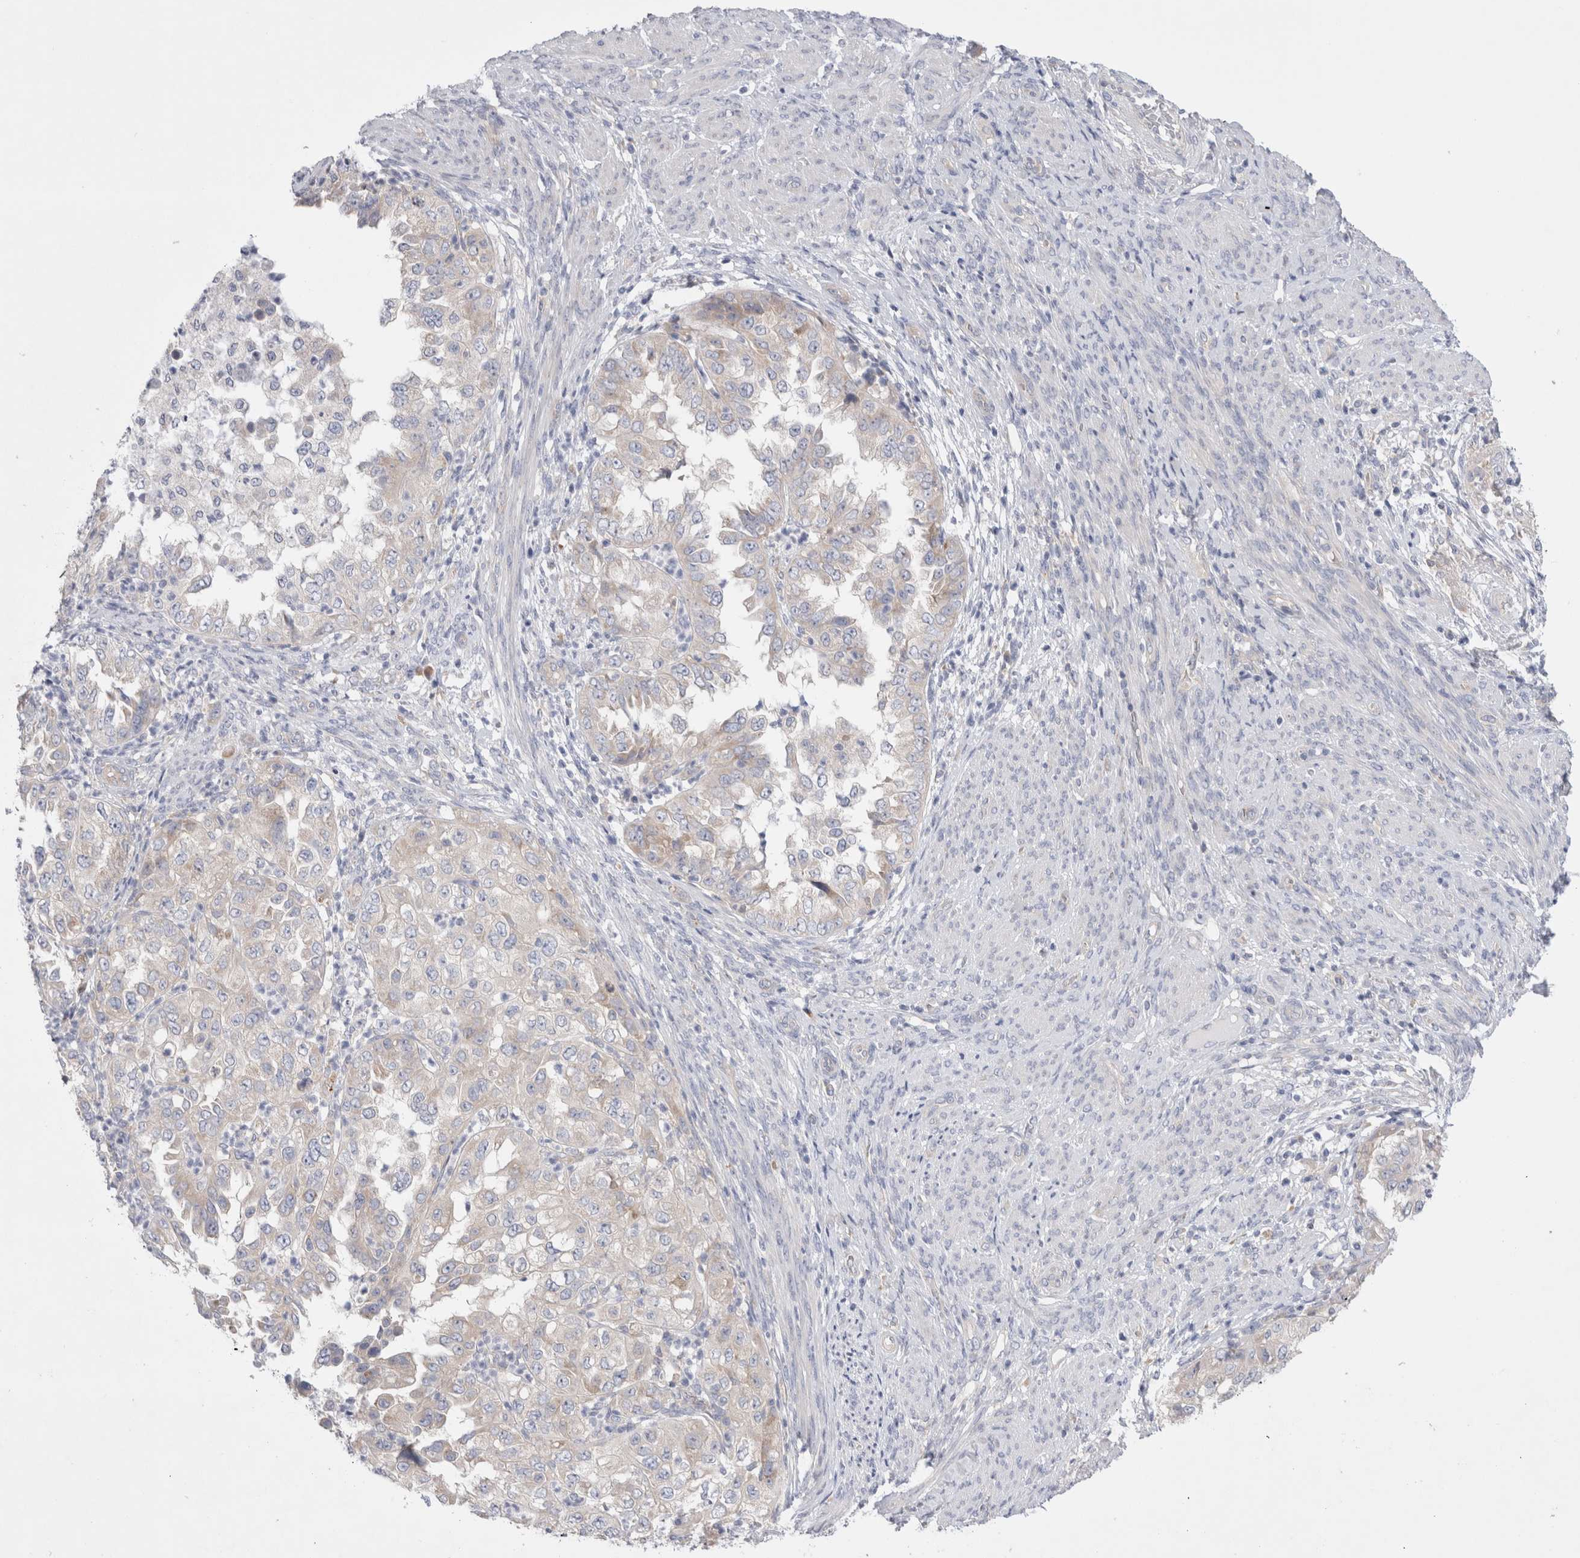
{"staining": {"intensity": "weak", "quantity": "<25%", "location": "cytoplasmic/membranous"}, "tissue": "endometrial cancer", "cell_type": "Tumor cells", "image_type": "cancer", "snomed": [{"axis": "morphology", "description": "Adenocarcinoma, NOS"}, {"axis": "topography", "description": "Endometrium"}], "caption": "An immunohistochemistry (IHC) histopathology image of endometrial cancer (adenocarcinoma) is shown. There is no staining in tumor cells of endometrial cancer (adenocarcinoma).", "gene": "RBM12B", "patient": {"sex": "female", "age": 85}}